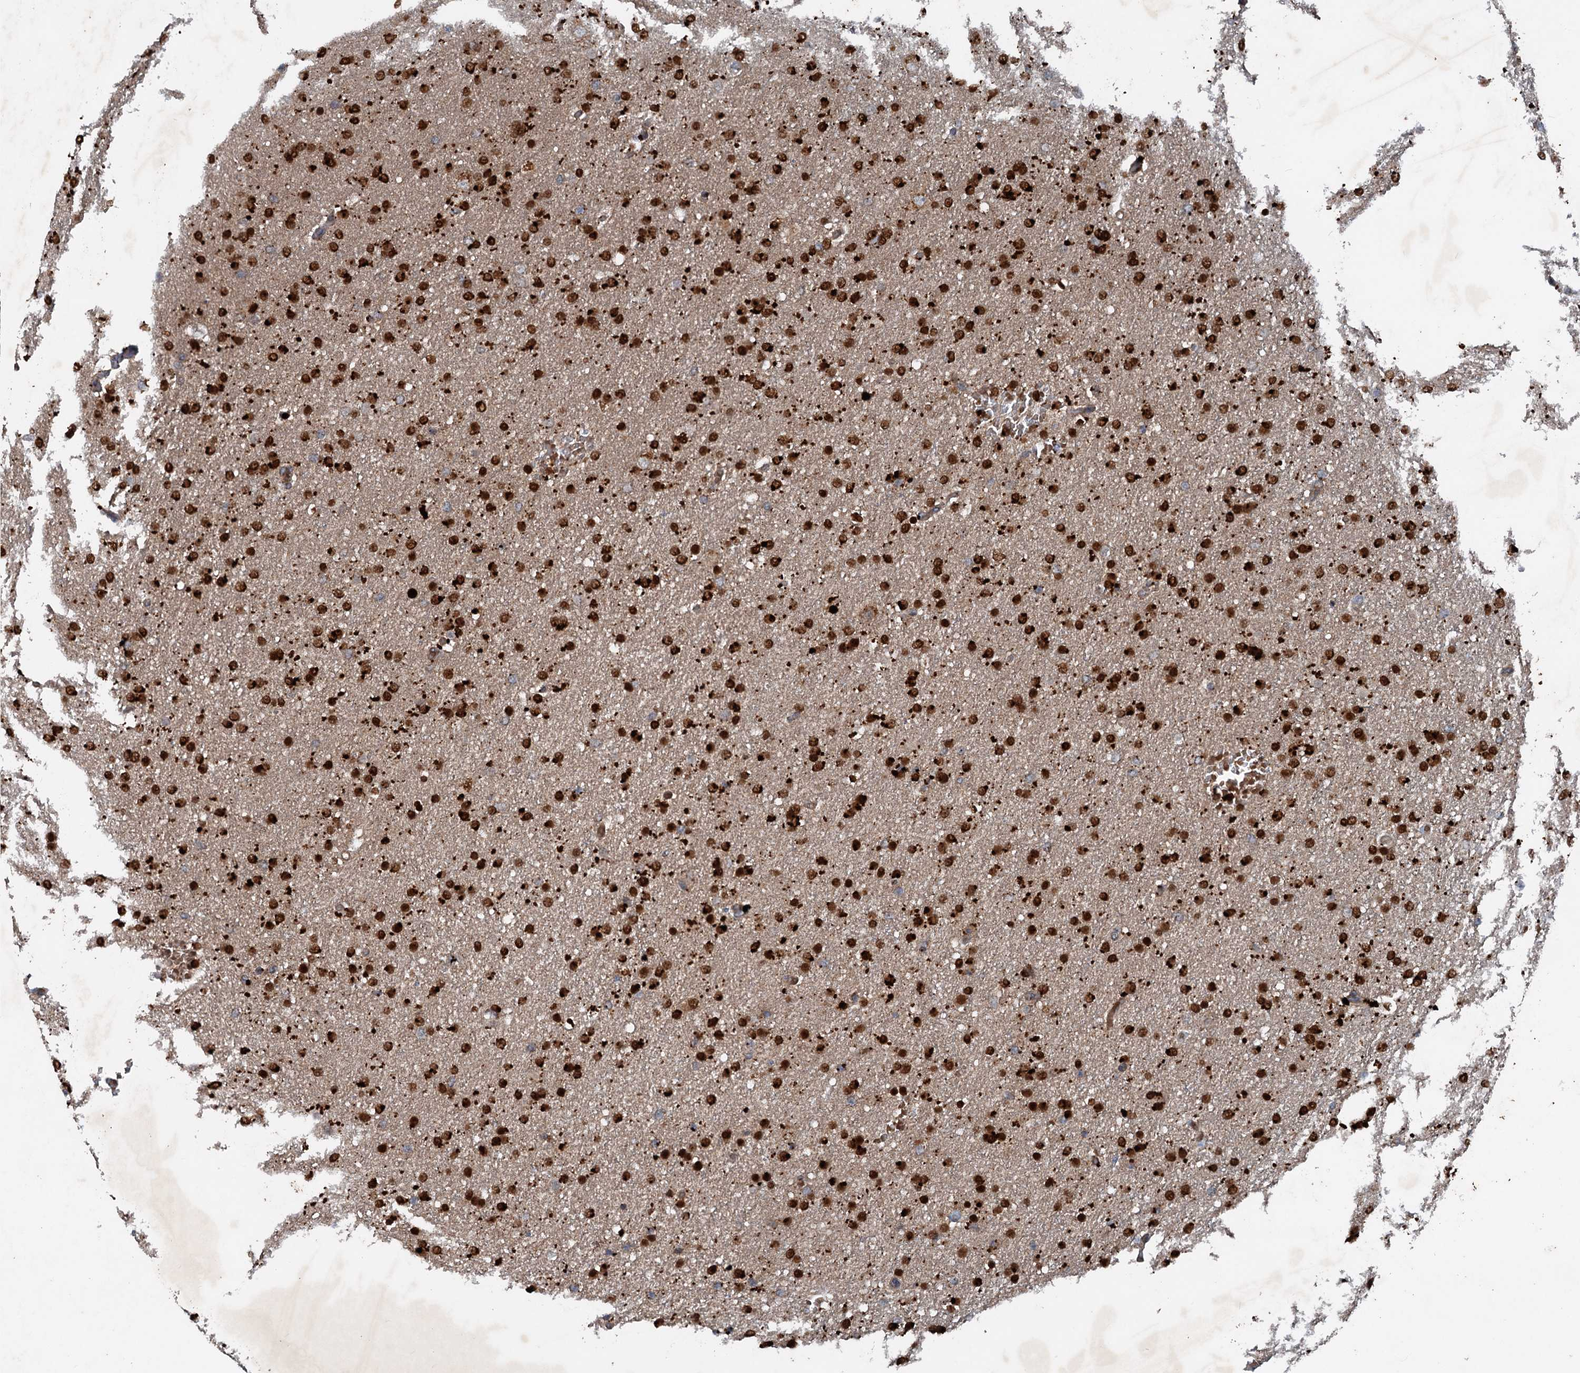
{"staining": {"intensity": "strong", "quantity": ">75%", "location": "cytoplasmic/membranous,nuclear"}, "tissue": "glioma", "cell_type": "Tumor cells", "image_type": "cancer", "snomed": [{"axis": "morphology", "description": "Glioma, malignant, High grade"}, {"axis": "topography", "description": "Brain"}], "caption": "About >75% of tumor cells in glioma reveal strong cytoplasmic/membranous and nuclear protein expression as visualized by brown immunohistochemical staining.", "gene": "N4BP2L2", "patient": {"sex": "male", "age": 72}}